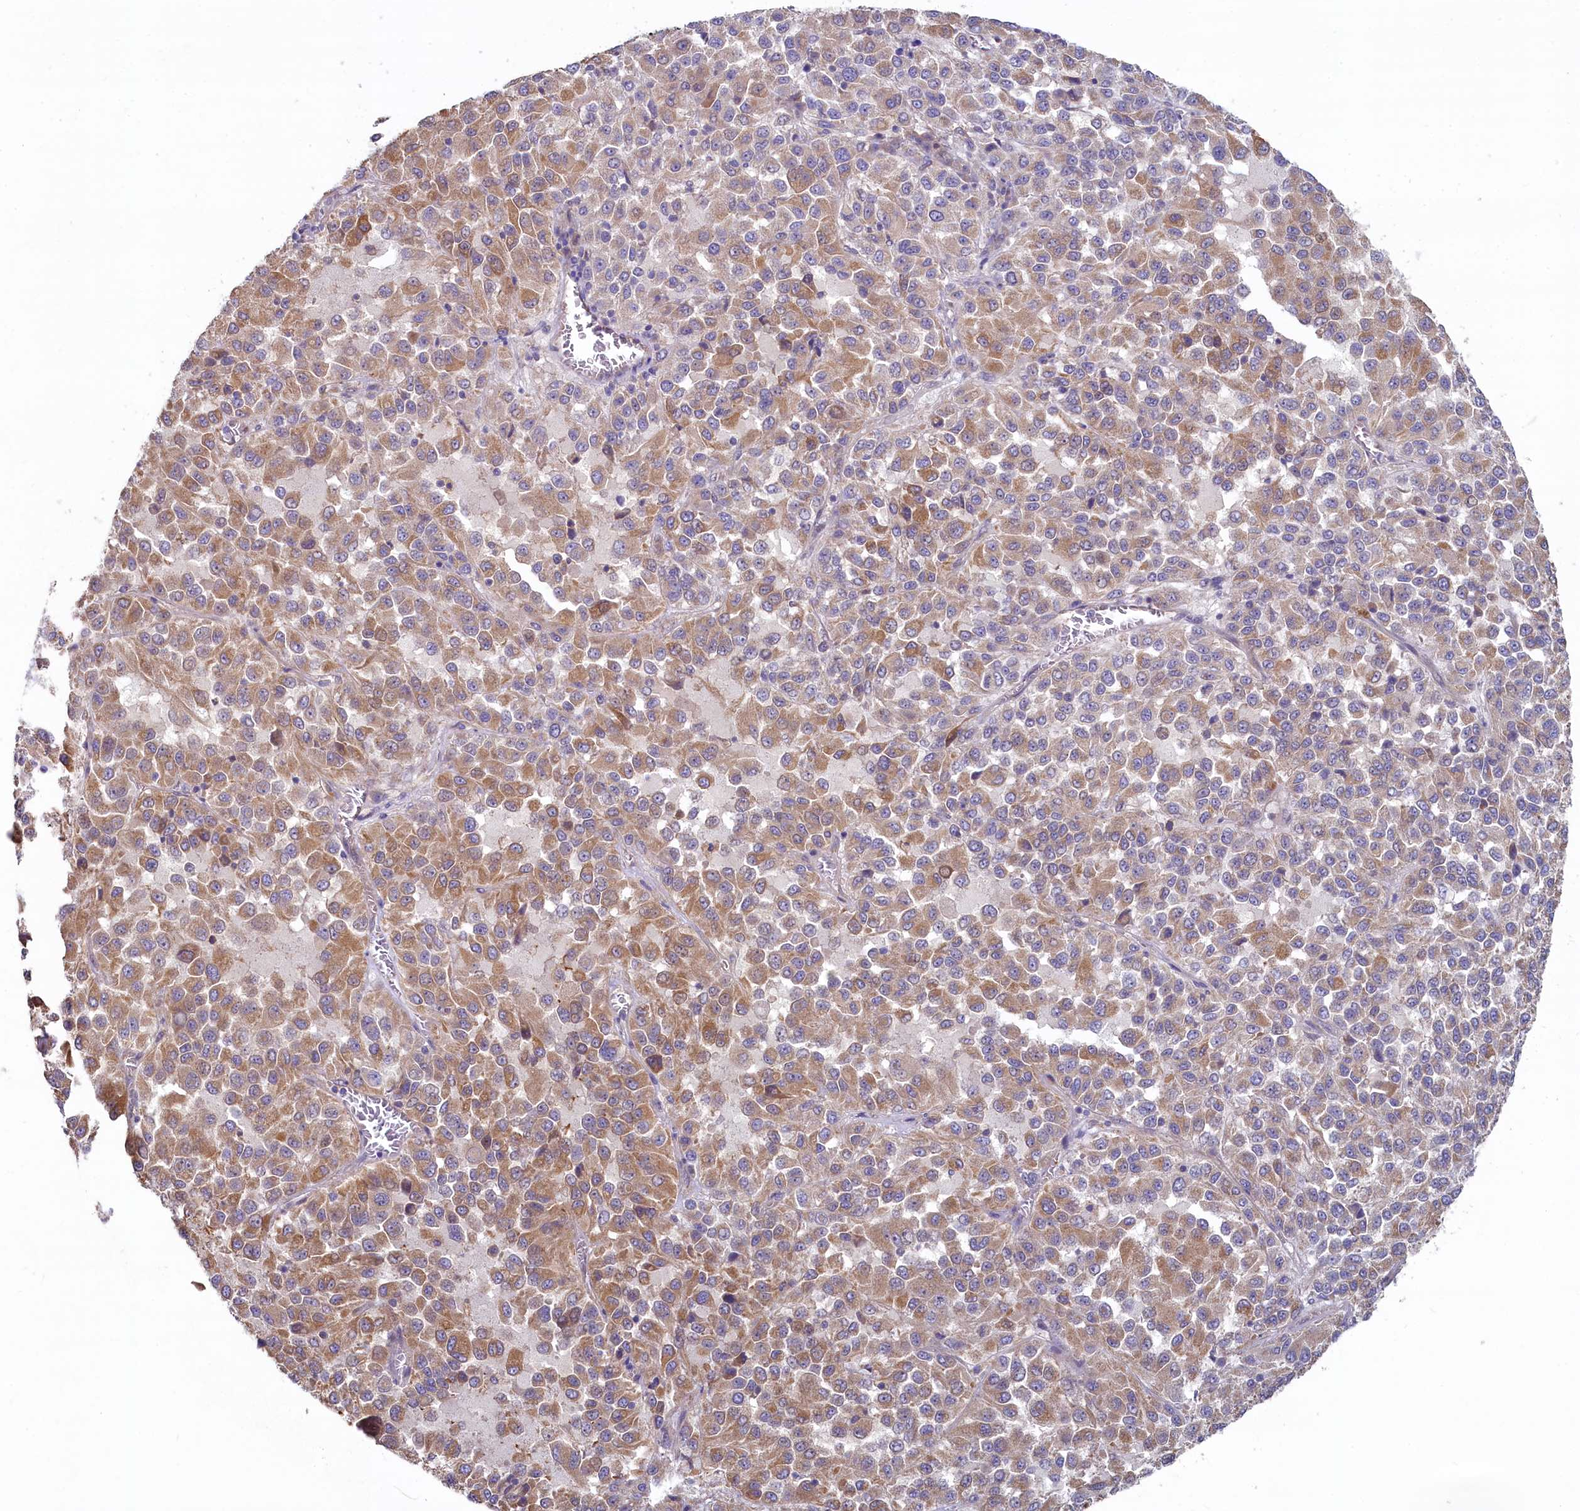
{"staining": {"intensity": "moderate", "quantity": "25%-75%", "location": "cytoplasmic/membranous"}, "tissue": "melanoma", "cell_type": "Tumor cells", "image_type": "cancer", "snomed": [{"axis": "morphology", "description": "Malignant melanoma, Metastatic site"}, {"axis": "topography", "description": "Lung"}], "caption": "Tumor cells reveal medium levels of moderate cytoplasmic/membranous positivity in approximately 25%-75% of cells in human melanoma. (Brightfield microscopy of DAB IHC at high magnification).", "gene": "SPATA2L", "patient": {"sex": "male", "age": 64}}